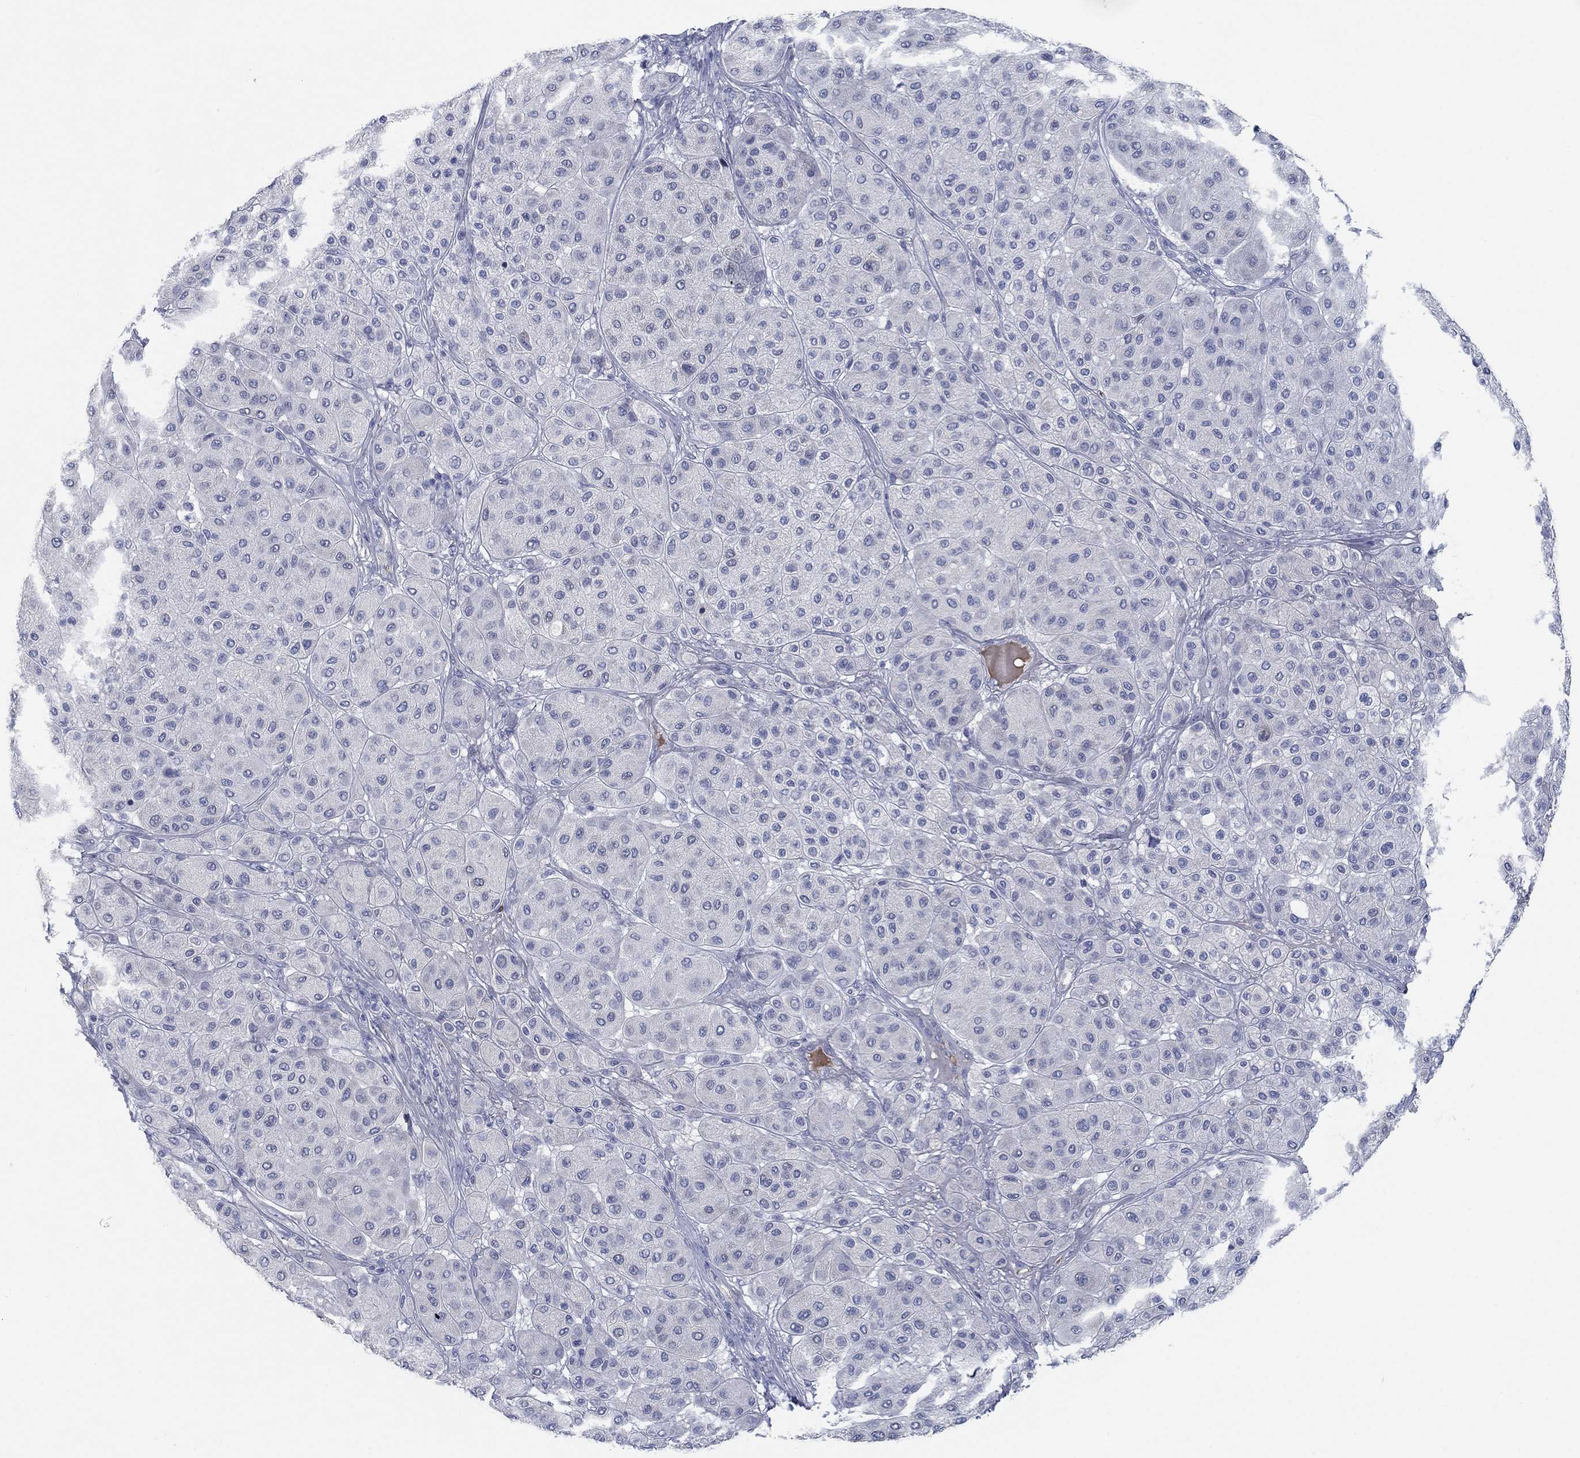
{"staining": {"intensity": "negative", "quantity": "none", "location": "none"}, "tissue": "melanoma", "cell_type": "Tumor cells", "image_type": "cancer", "snomed": [{"axis": "morphology", "description": "Malignant melanoma, Metastatic site"}, {"axis": "topography", "description": "Smooth muscle"}], "caption": "Tumor cells show no significant protein expression in malignant melanoma (metastatic site).", "gene": "APOC3", "patient": {"sex": "male", "age": 41}}